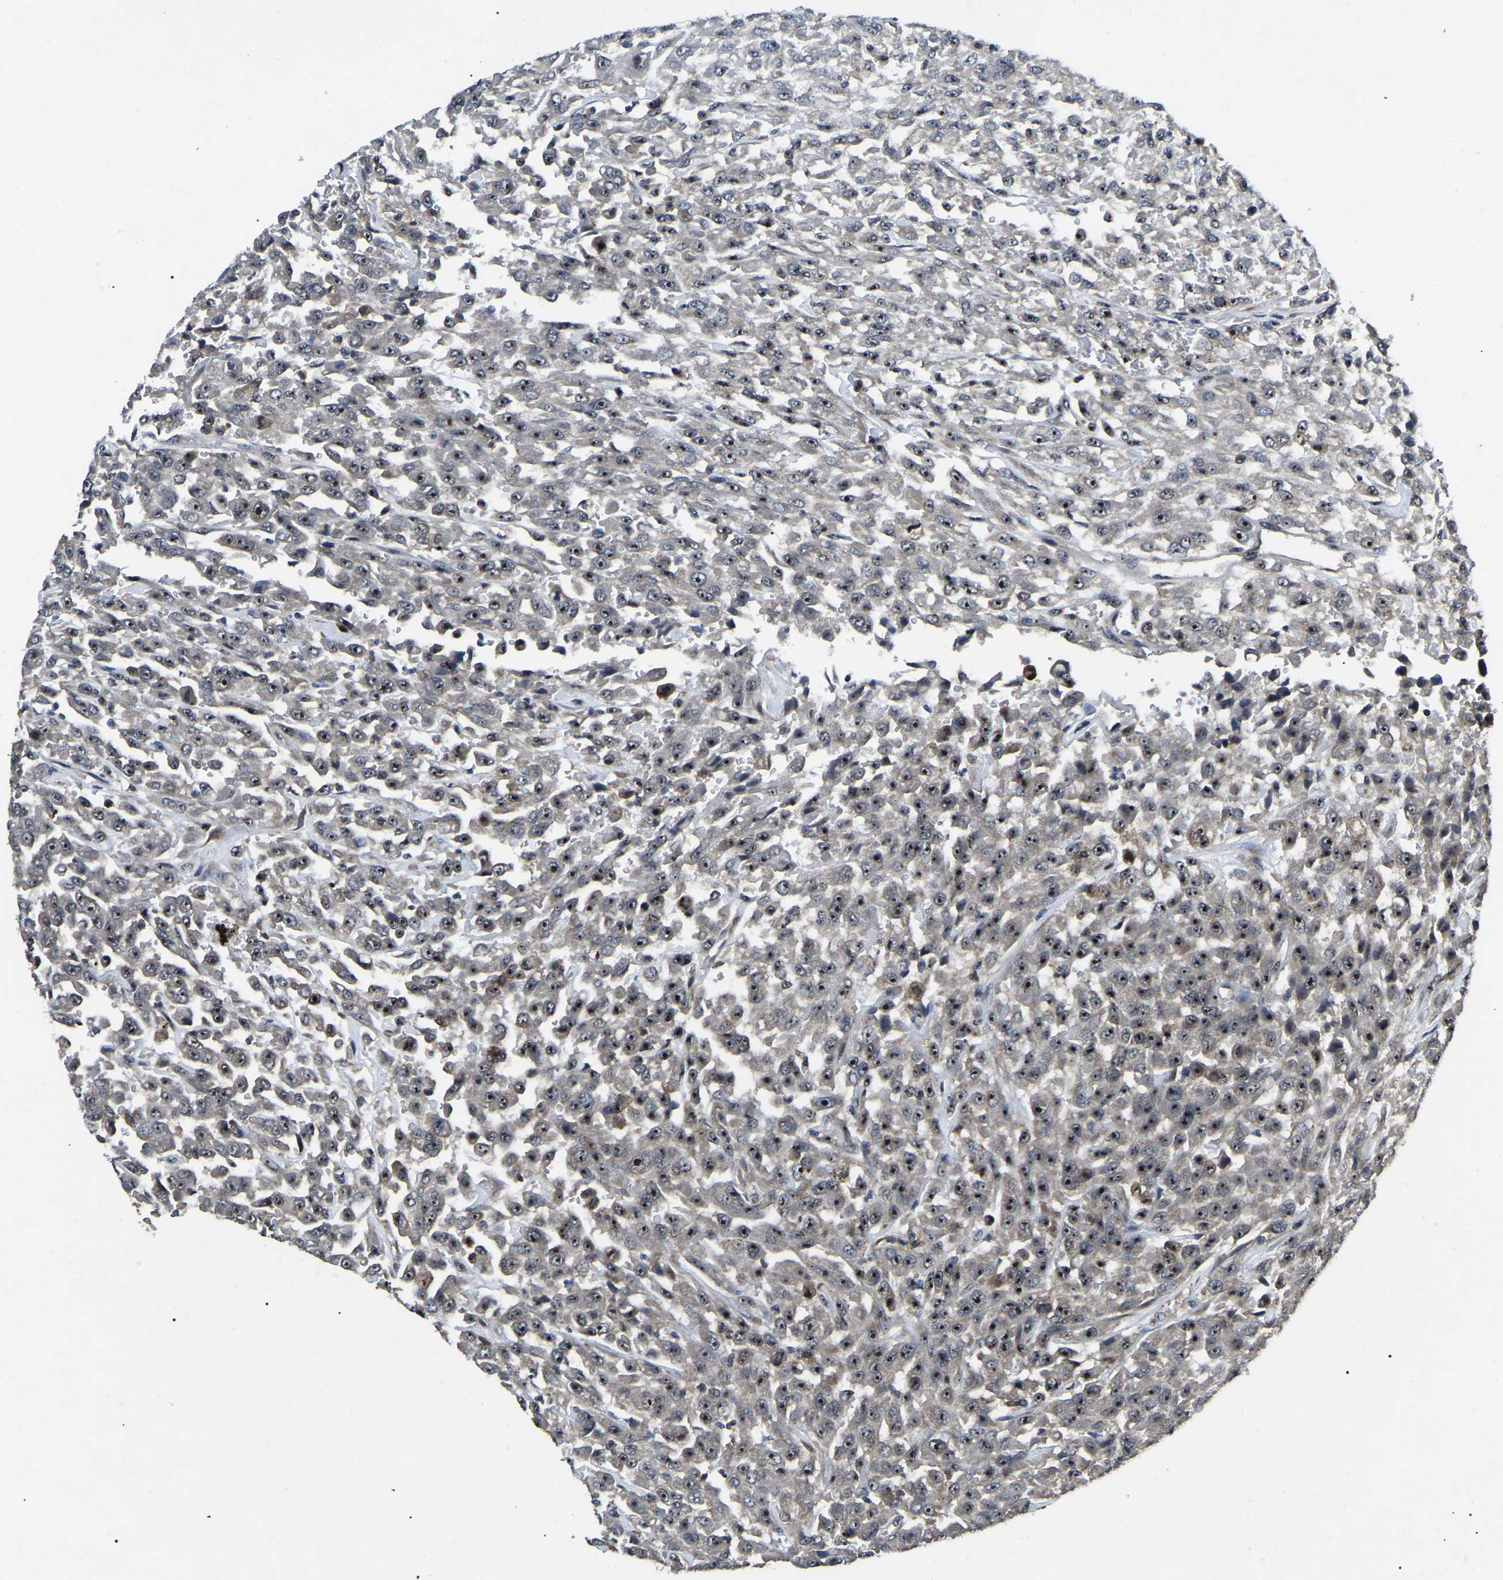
{"staining": {"intensity": "strong", "quantity": ">75%", "location": "nuclear"}, "tissue": "urothelial cancer", "cell_type": "Tumor cells", "image_type": "cancer", "snomed": [{"axis": "morphology", "description": "Urothelial carcinoma, High grade"}, {"axis": "topography", "description": "Urinary bladder"}], "caption": "The micrograph reveals staining of high-grade urothelial carcinoma, revealing strong nuclear protein positivity (brown color) within tumor cells. Nuclei are stained in blue.", "gene": "RBM28", "patient": {"sex": "male", "age": 46}}